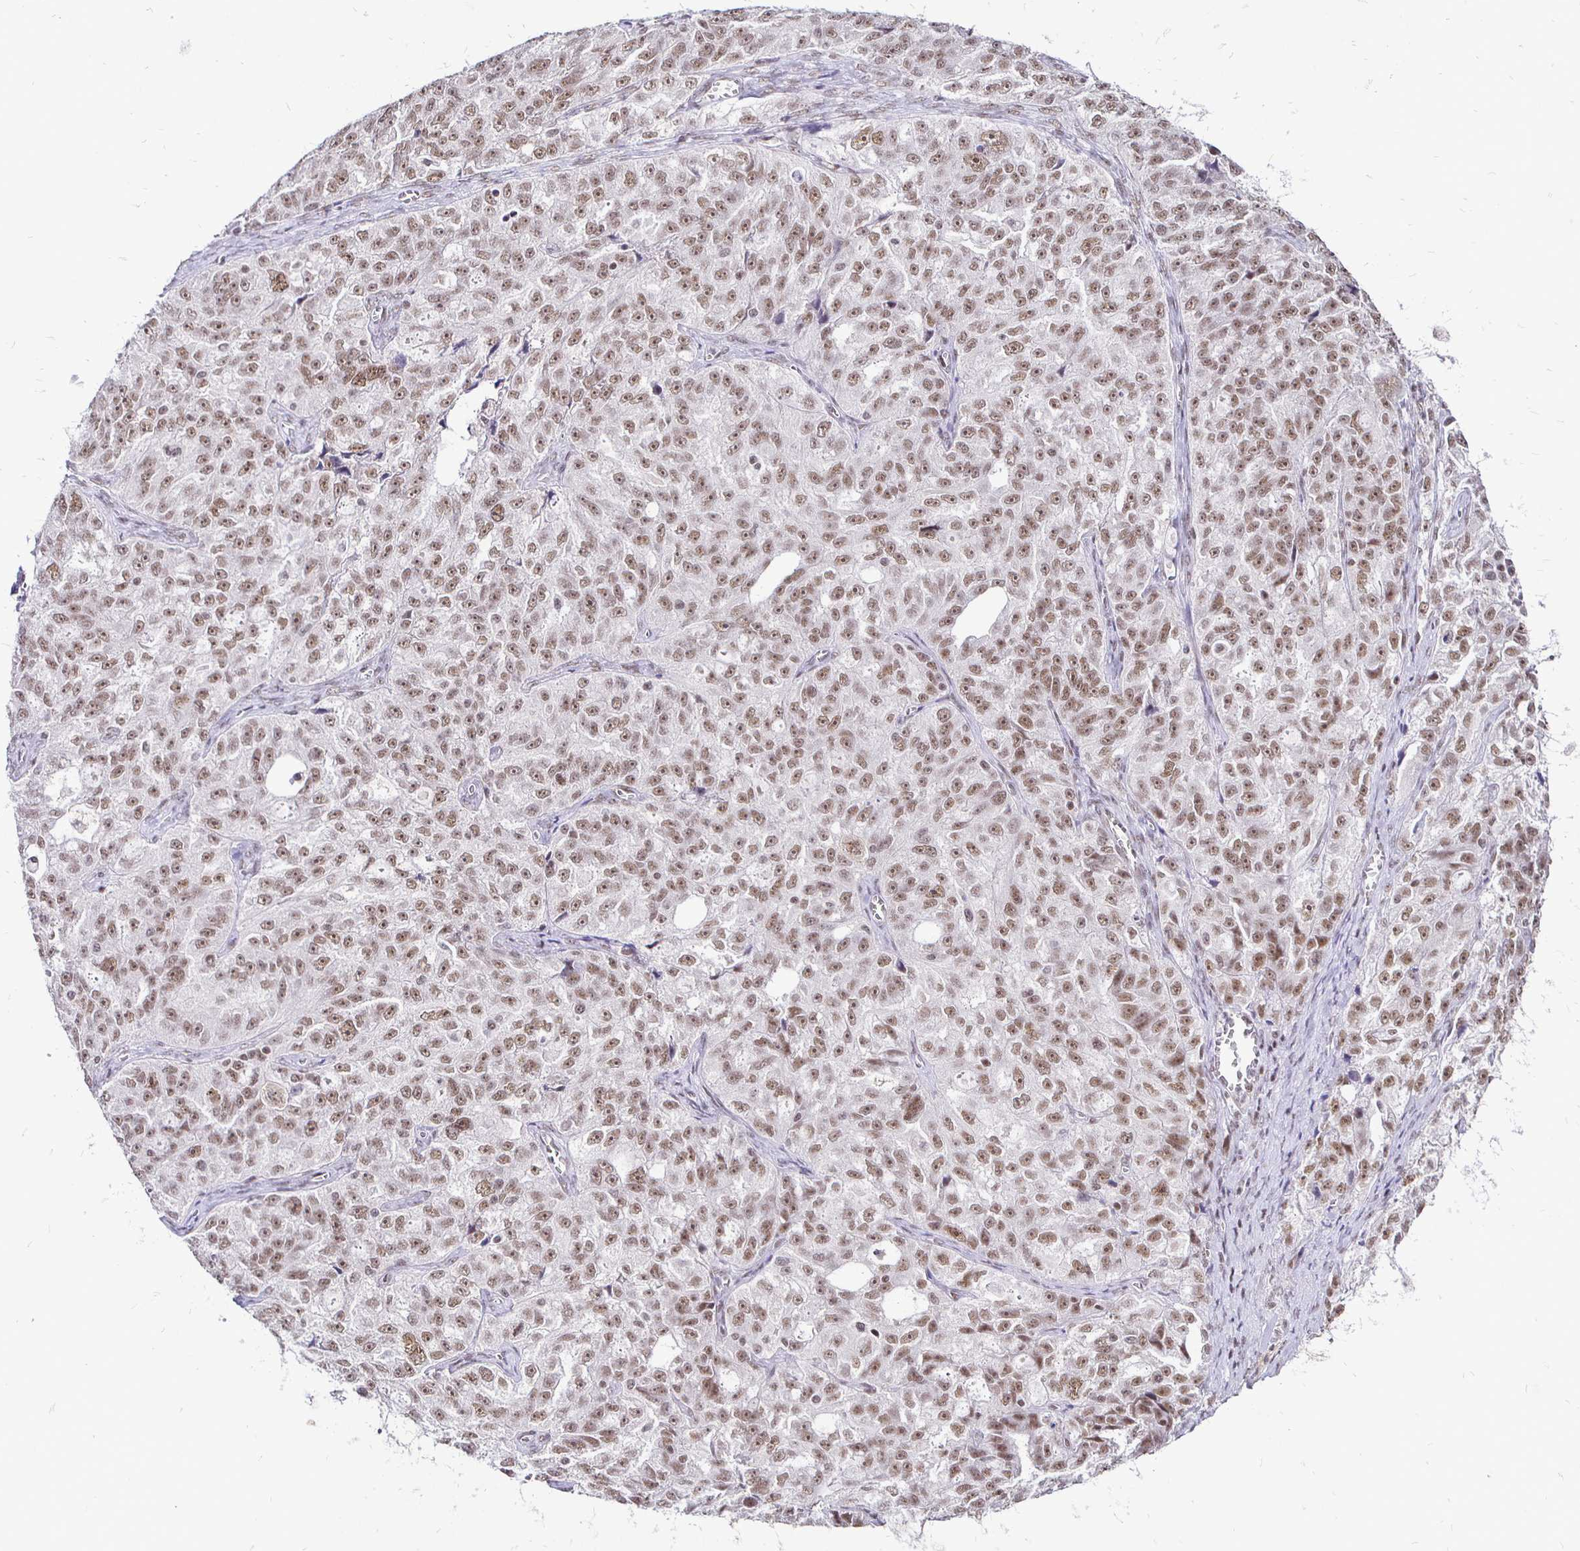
{"staining": {"intensity": "moderate", "quantity": ">75%", "location": "nuclear"}, "tissue": "ovarian cancer", "cell_type": "Tumor cells", "image_type": "cancer", "snomed": [{"axis": "morphology", "description": "Cystadenocarcinoma, serous, NOS"}, {"axis": "topography", "description": "Ovary"}], "caption": "High-magnification brightfield microscopy of ovarian cancer (serous cystadenocarcinoma) stained with DAB (brown) and counterstained with hematoxylin (blue). tumor cells exhibit moderate nuclear expression is seen in approximately>75% of cells.", "gene": "SIN3A", "patient": {"sex": "female", "age": 51}}